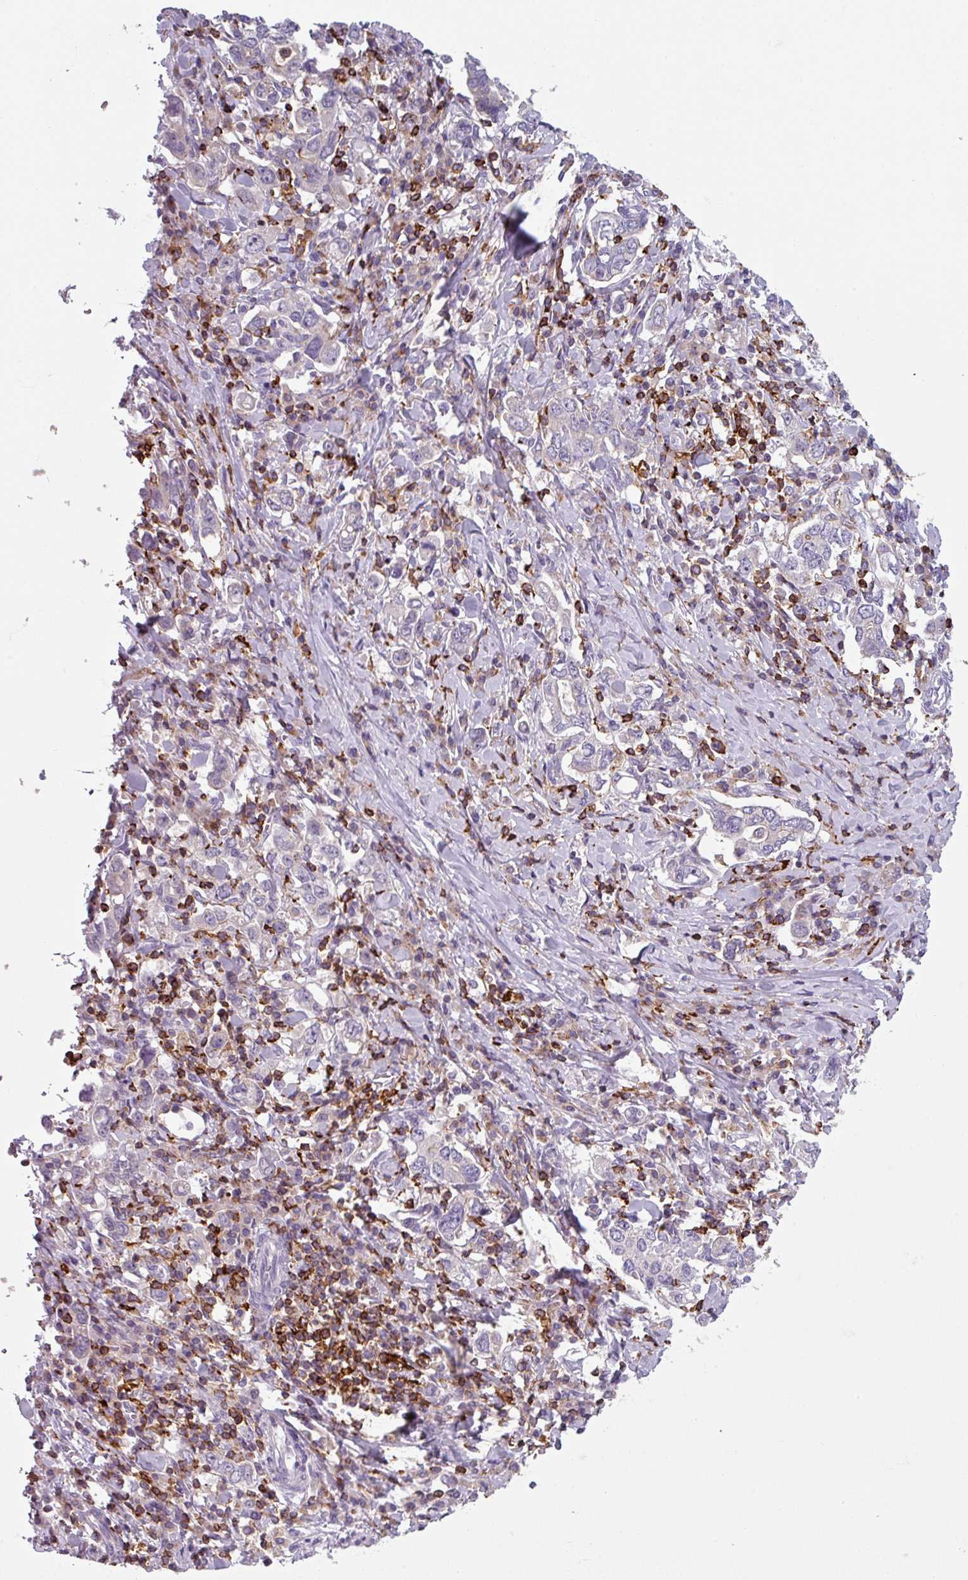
{"staining": {"intensity": "negative", "quantity": "none", "location": "none"}, "tissue": "stomach cancer", "cell_type": "Tumor cells", "image_type": "cancer", "snomed": [{"axis": "morphology", "description": "Adenocarcinoma, NOS"}, {"axis": "topography", "description": "Stomach, upper"}, {"axis": "topography", "description": "Stomach"}], "caption": "Immunohistochemical staining of stomach adenocarcinoma exhibits no significant expression in tumor cells.", "gene": "NEDD9", "patient": {"sex": "male", "age": 62}}